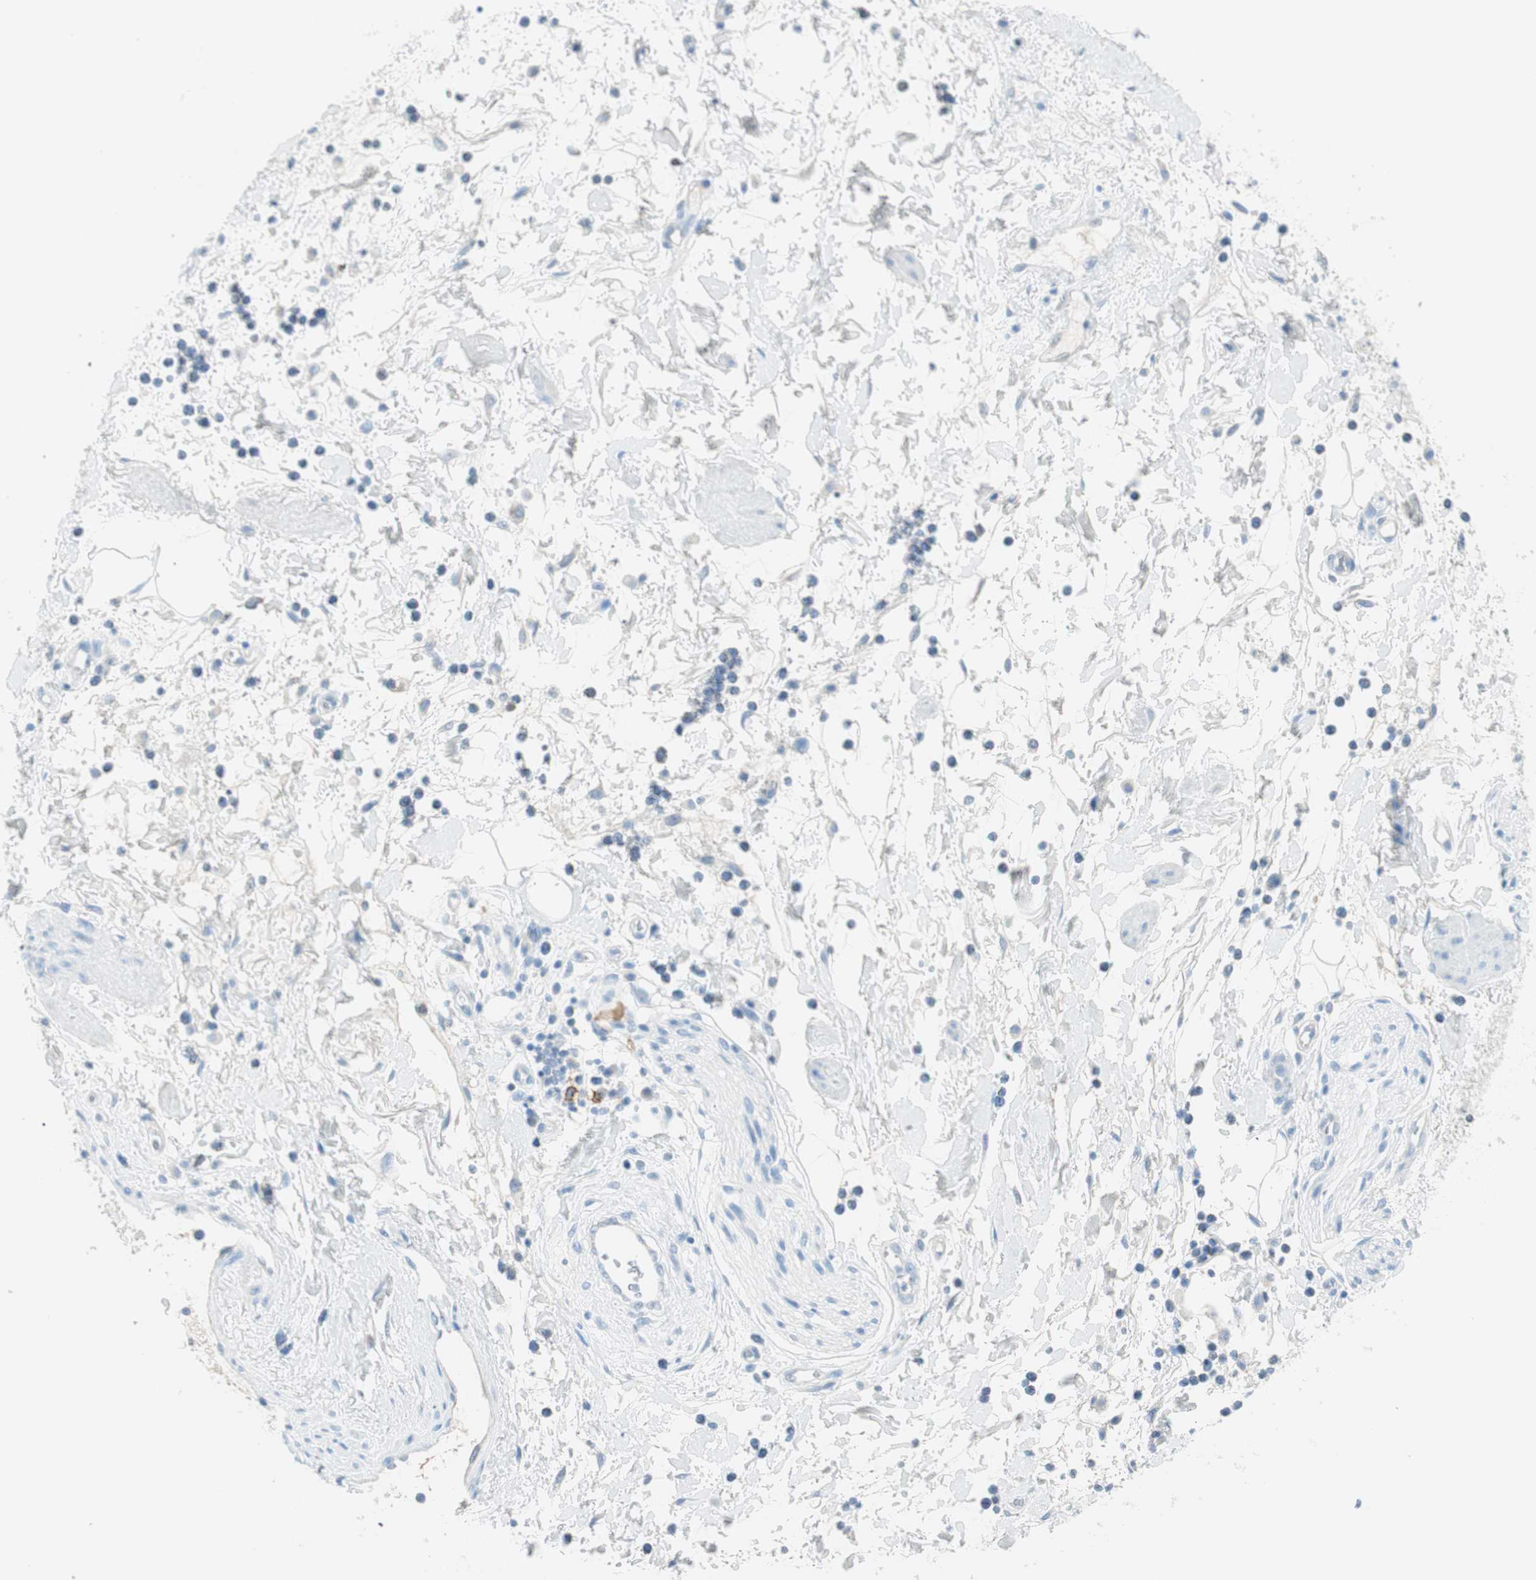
{"staining": {"intensity": "negative", "quantity": "none", "location": "none"}, "tissue": "adipose tissue", "cell_type": "Adipocytes", "image_type": "normal", "snomed": [{"axis": "morphology", "description": "Normal tissue, NOS"}, {"axis": "topography", "description": "Soft tissue"}, {"axis": "topography", "description": "Peripheral nerve tissue"}], "caption": "Human adipose tissue stained for a protein using immunohistochemistry (IHC) shows no expression in adipocytes.", "gene": "TNFRSF13C", "patient": {"sex": "female", "age": 71}}